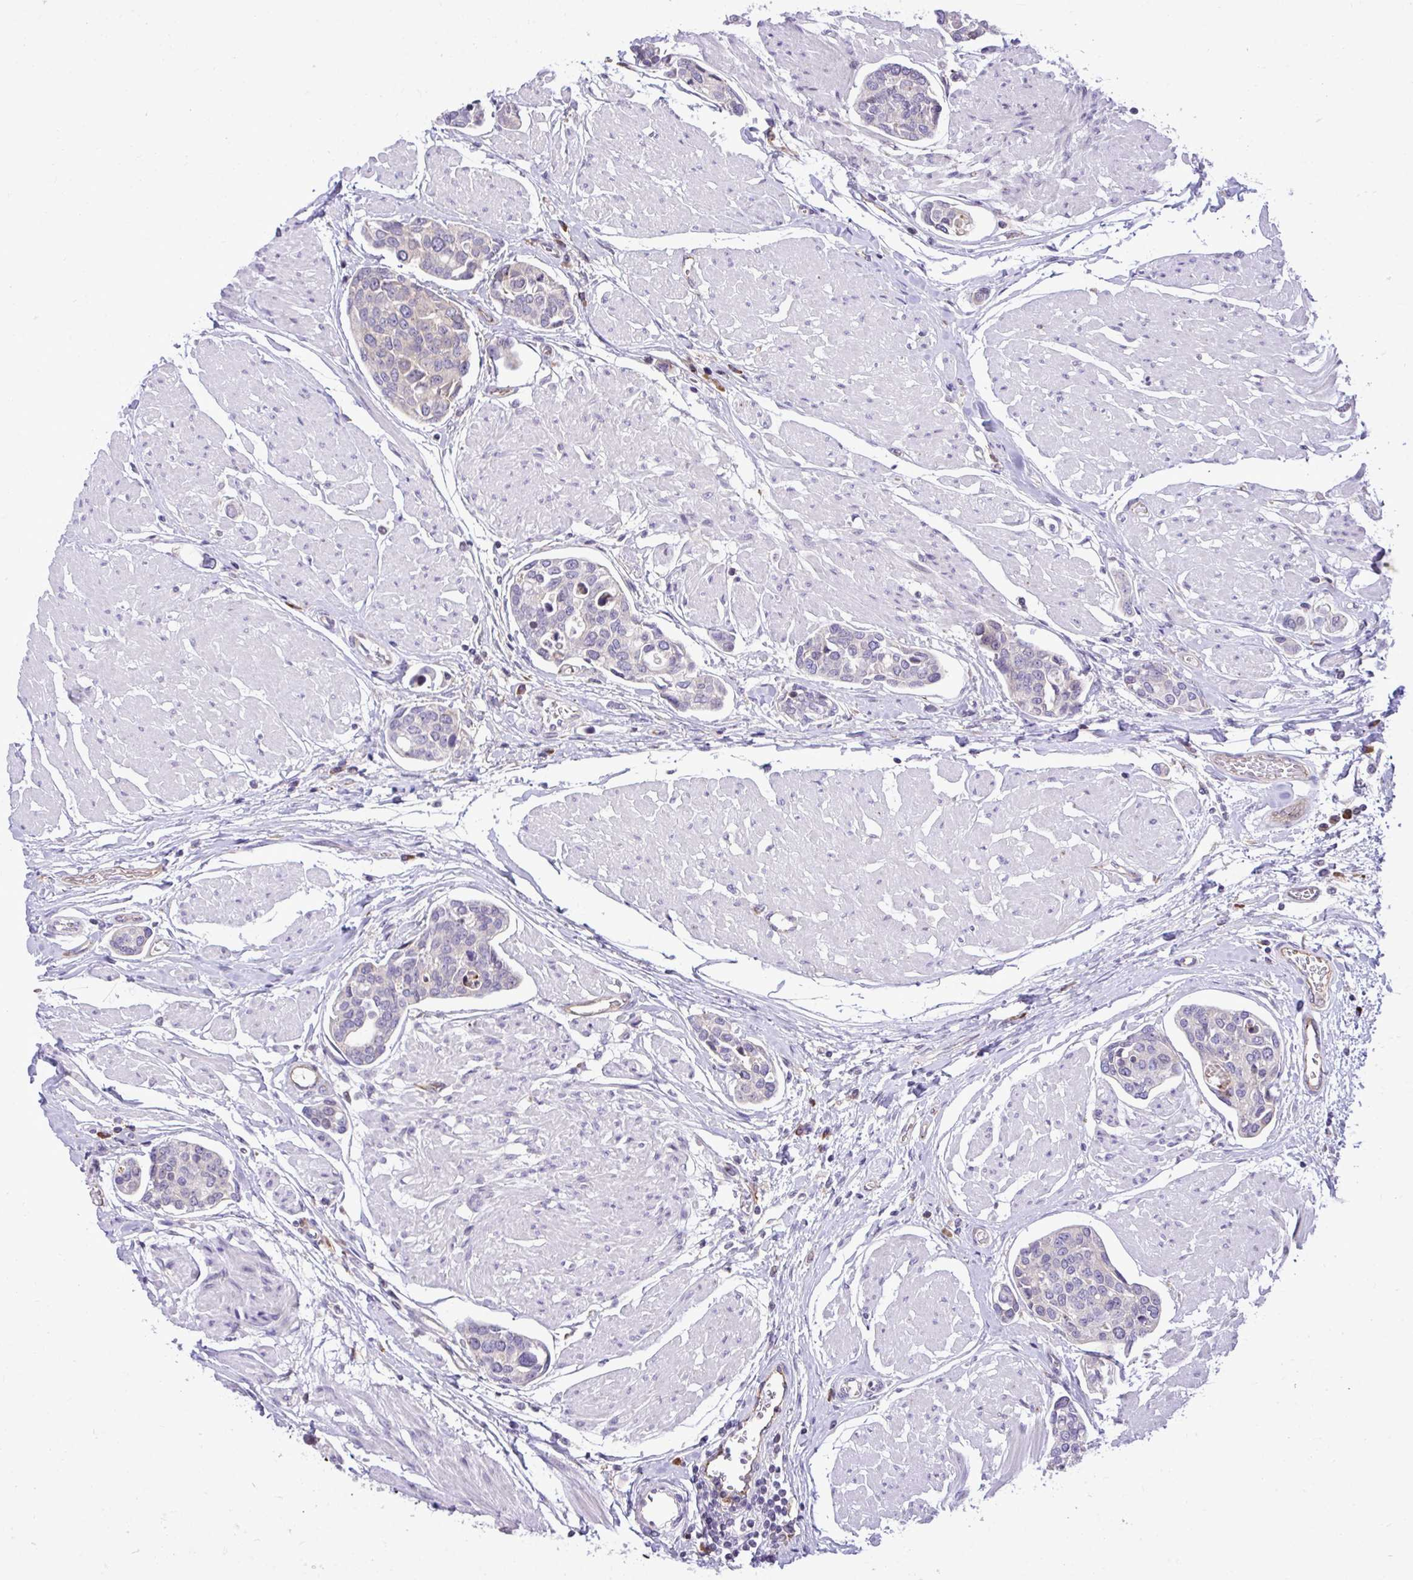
{"staining": {"intensity": "negative", "quantity": "none", "location": "none"}, "tissue": "urothelial cancer", "cell_type": "Tumor cells", "image_type": "cancer", "snomed": [{"axis": "morphology", "description": "Urothelial carcinoma, High grade"}, {"axis": "topography", "description": "Urinary bladder"}], "caption": "This is an immunohistochemistry (IHC) histopathology image of high-grade urothelial carcinoma. There is no expression in tumor cells.", "gene": "METTL9", "patient": {"sex": "male", "age": 78}}